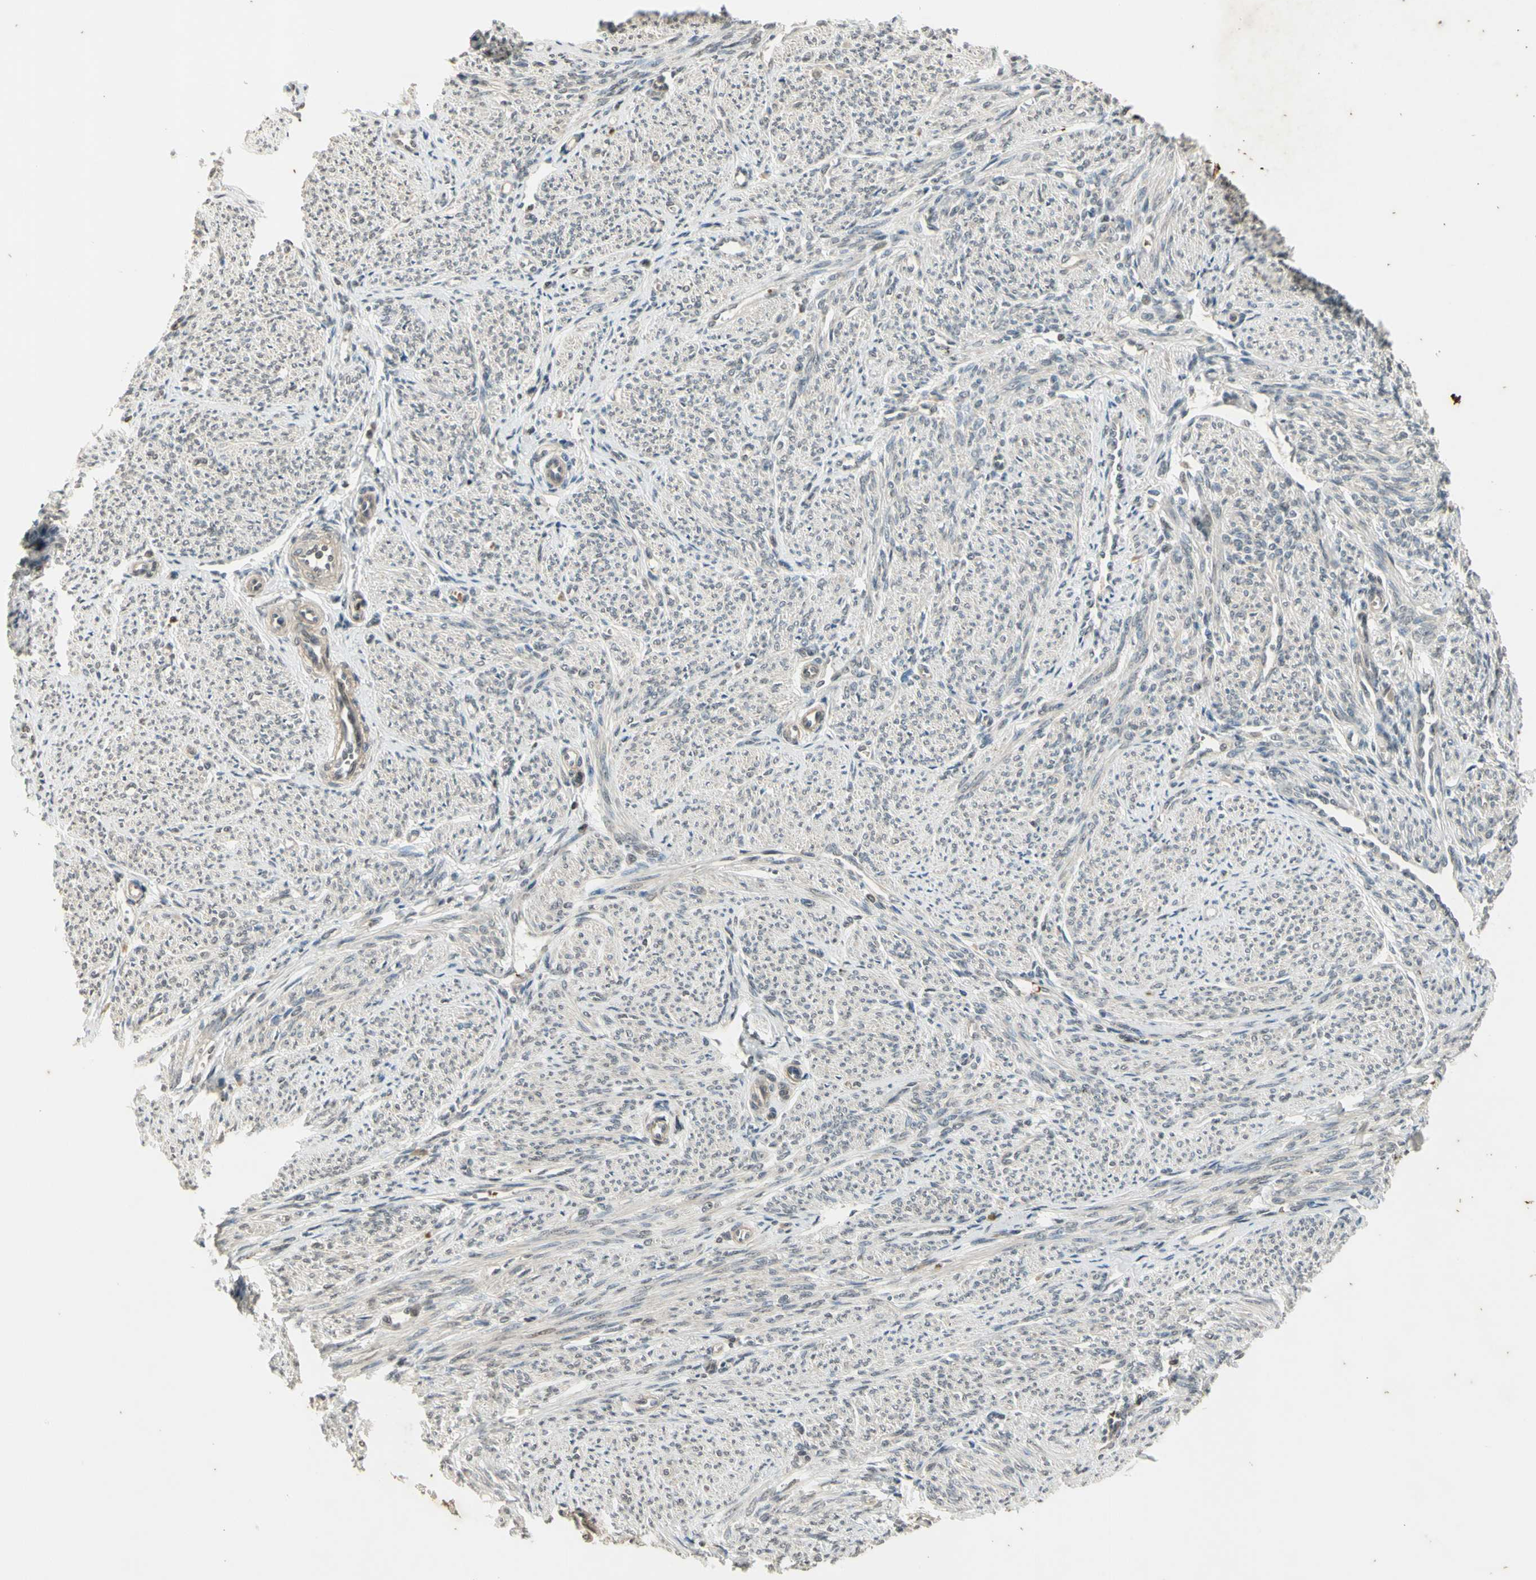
{"staining": {"intensity": "weak", "quantity": "<25%", "location": "cytoplasmic/membranous,nuclear"}, "tissue": "smooth muscle", "cell_type": "Smooth muscle cells", "image_type": "normal", "snomed": [{"axis": "morphology", "description": "Normal tissue, NOS"}, {"axis": "topography", "description": "Smooth muscle"}], "caption": "Smooth muscle cells show no significant protein expression in unremarkable smooth muscle. (IHC, brightfield microscopy, high magnification).", "gene": "EFNB2", "patient": {"sex": "female", "age": 65}}